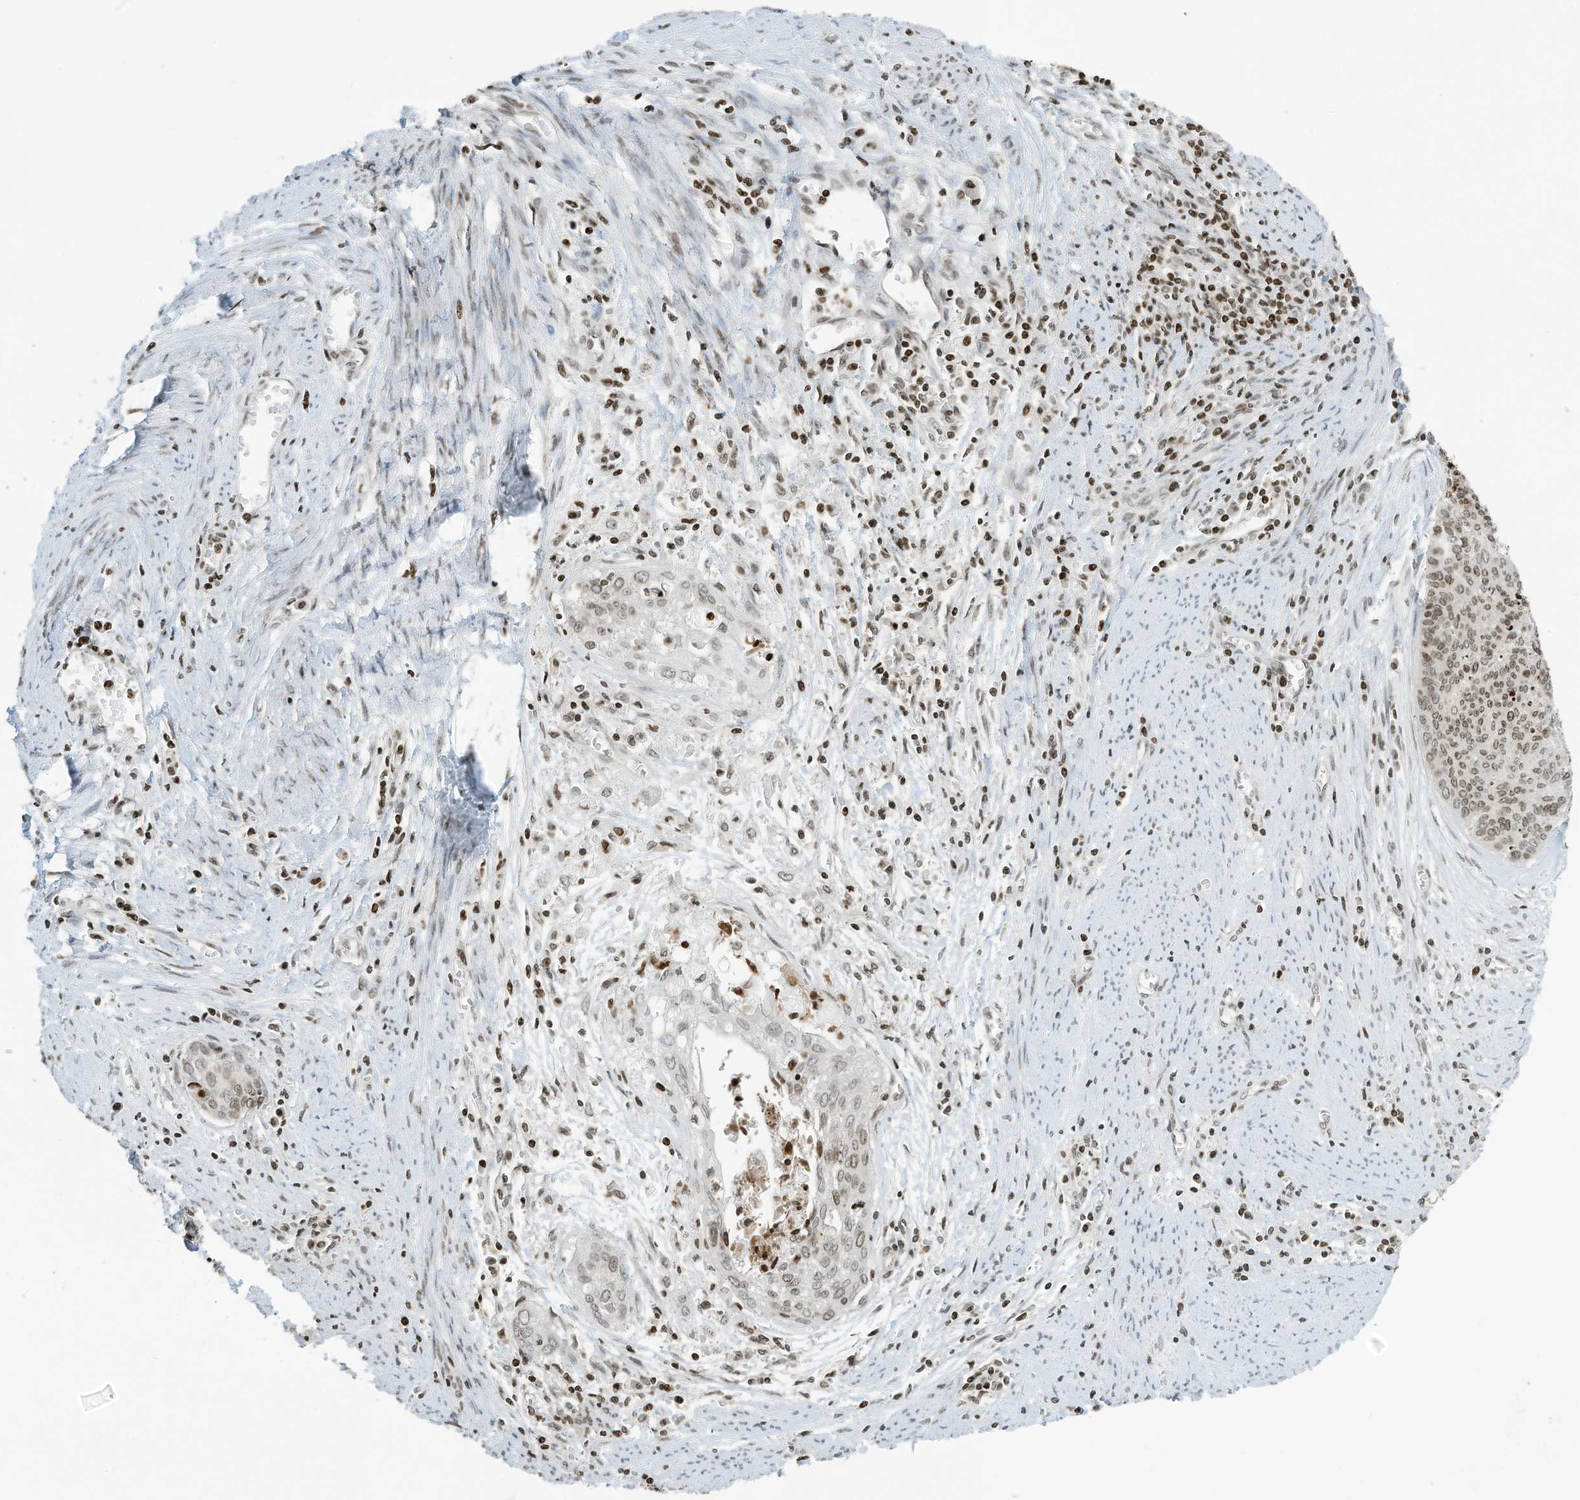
{"staining": {"intensity": "weak", "quantity": ">75%", "location": "nuclear"}, "tissue": "cervical cancer", "cell_type": "Tumor cells", "image_type": "cancer", "snomed": [{"axis": "morphology", "description": "Squamous cell carcinoma, NOS"}, {"axis": "topography", "description": "Cervix"}], "caption": "The micrograph demonstrates a brown stain indicating the presence of a protein in the nuclear of tumor cells in cervical cancer. (DAB (3,3'-diaminobenzidine) IHC with brightfield microscopy, high magnification).", "gene": "ADI1", "patient": {"sex": "female", "age": 55}}